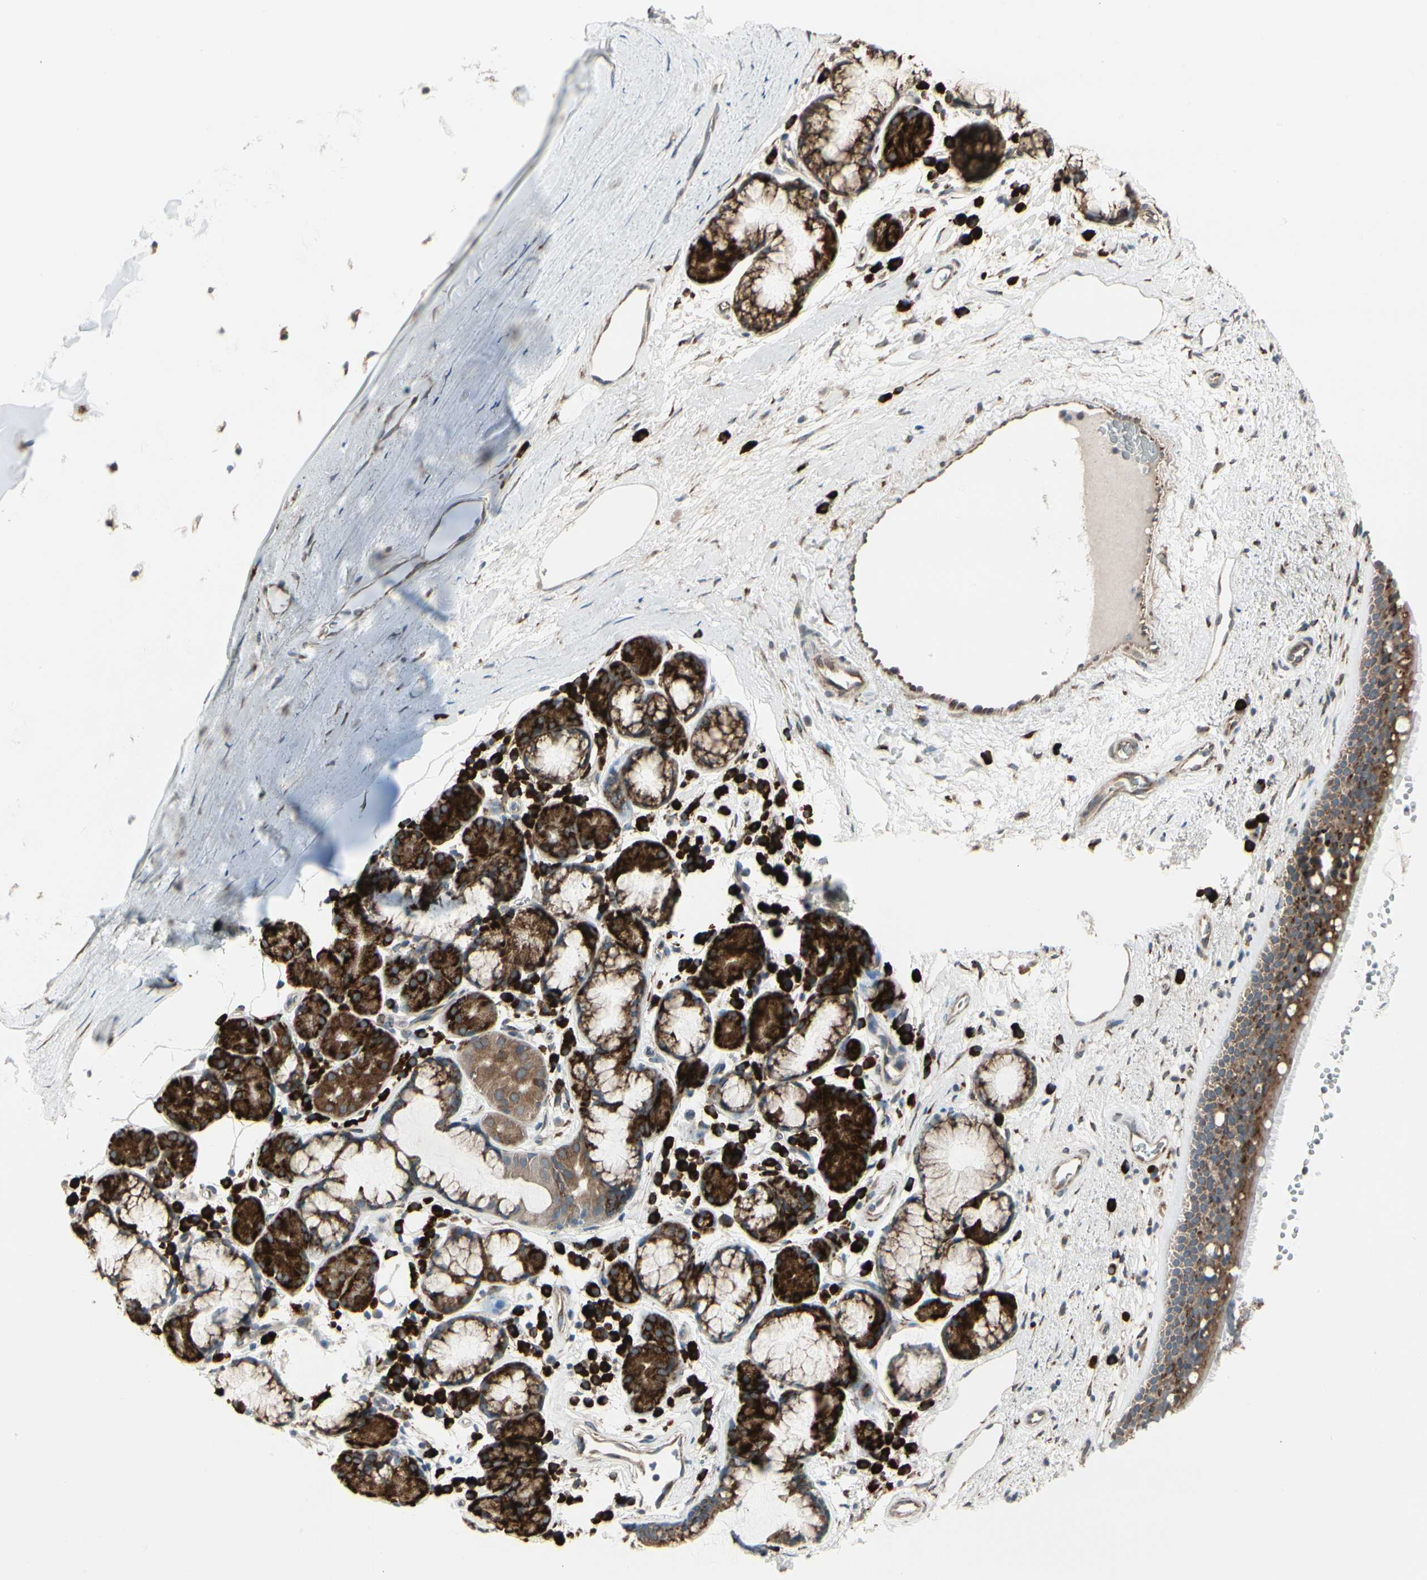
{"staining": {"intensity": "moderate", "quantity": ">75%", "location": "cytoplasmic/membranous"}, "tissue": "bronchus", "cell_type": "Respiratory epithelial cells", "image_type": "normal", "snomed": [{"axis": "morphology", "description": "Normal tissue, NOS"}, {"axis": "topography", "description": "Bronchus"}], "caption": "Immunohistochemical staining of normal bronchus reveals >75% levels of moderate cytoplasmic/membranous protein expression in approximately >75% of respiratory epithelial cells. (DAB IHC, brown staining for protein, blue staining for nuclei).", "gene": "FNDC3A", "patient": {"sex": "female", "age": 54}}